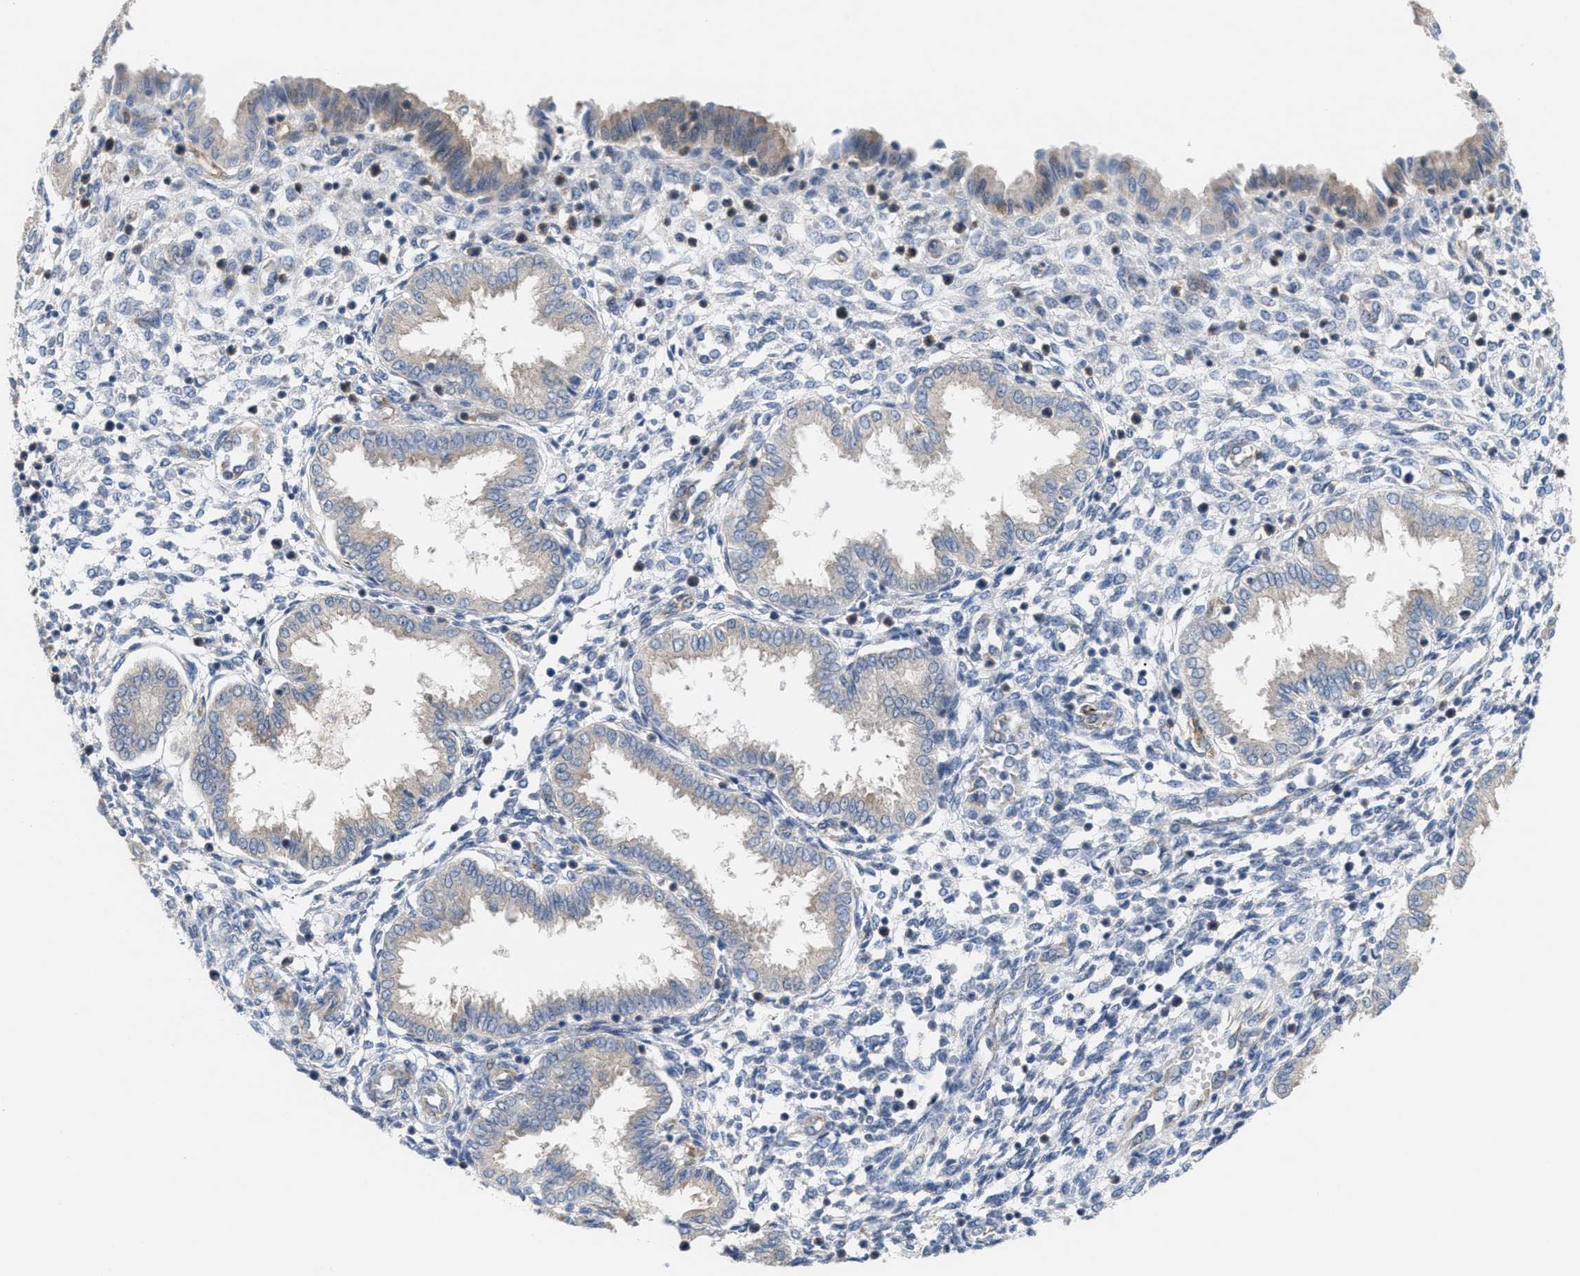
{"staining": {"intensity": "negative", "quantity": "none", "location": "none"}, "tissue": "endometrium", "cell_type": "Cells in endometrial stroma", "image_type": "normal", "snomed": [{"axis": "morphology", "description": "Normal tissue, NOS"}, {"axis": "topography", "description": "Endometrium"}], "caption": "Endometrium was stained to show a protein in brown. There is no significant positivity in cells in endometrial stroma.", "gene": "UBAP2", "patient": {"sex": "female", "age": 33}}